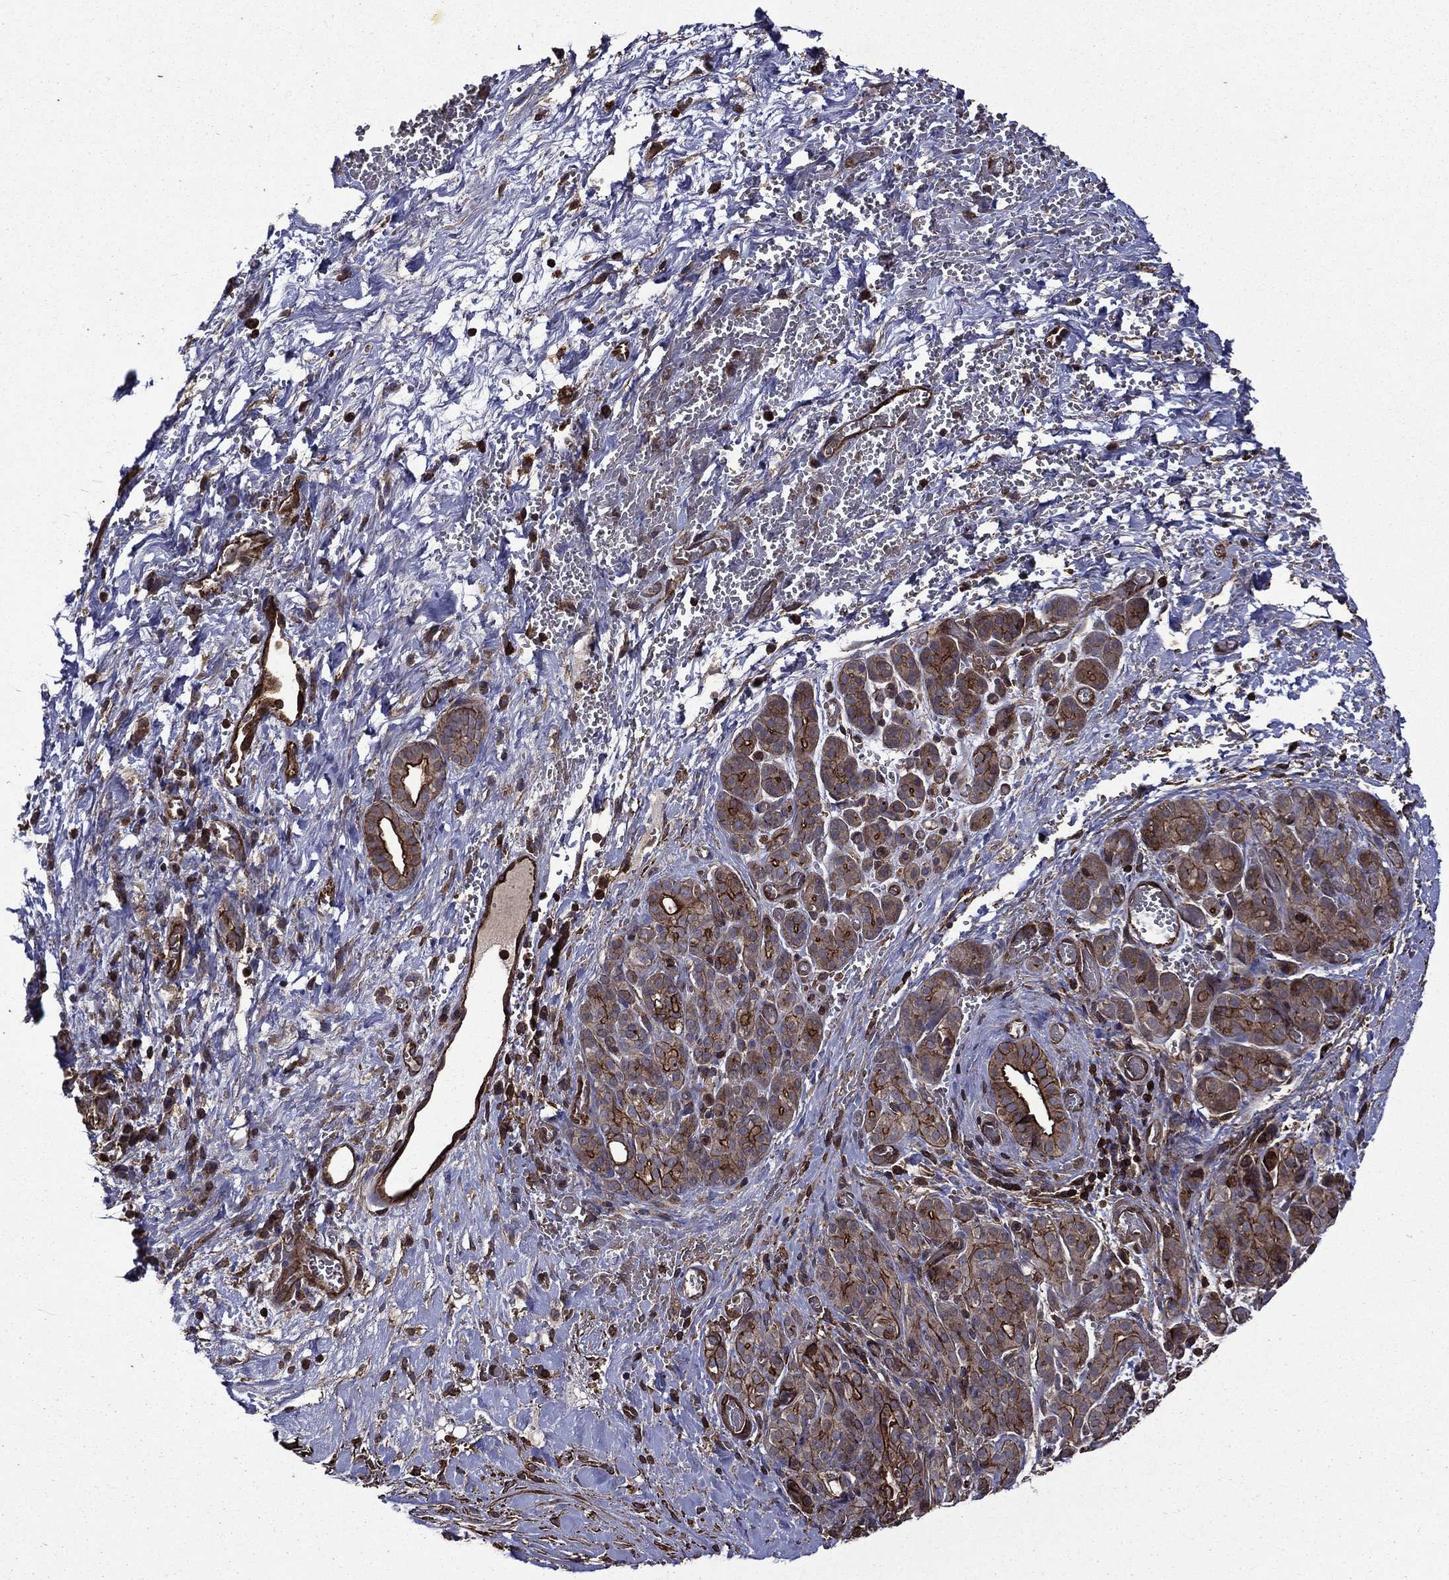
{"staining": {"intensity": "strong", "quantity": "25%-75%", "location": "cytoplasmic/membranous"}, "tissue": "pancreatic cancer", "cell_type": "Tumor cells", "image_type": "cancer", "snomed": [{"axis": "morphology", "description": "Adenocarcinoma, NOS"}, {"axis": "topography", "description": "Pancreas"}], "caption": "Immunohistochemical staining of human pancreatic cancer (adenocarcinoma) demonstrates strong cytoplasmic/membranous protein positivity in approximately 25%-75% of tumor cells. The protein of interest is shown in brown color, while the nuclei are stained blue.", "gene": "PLPP3", "patient": {"sex": "male", "age": 44}}